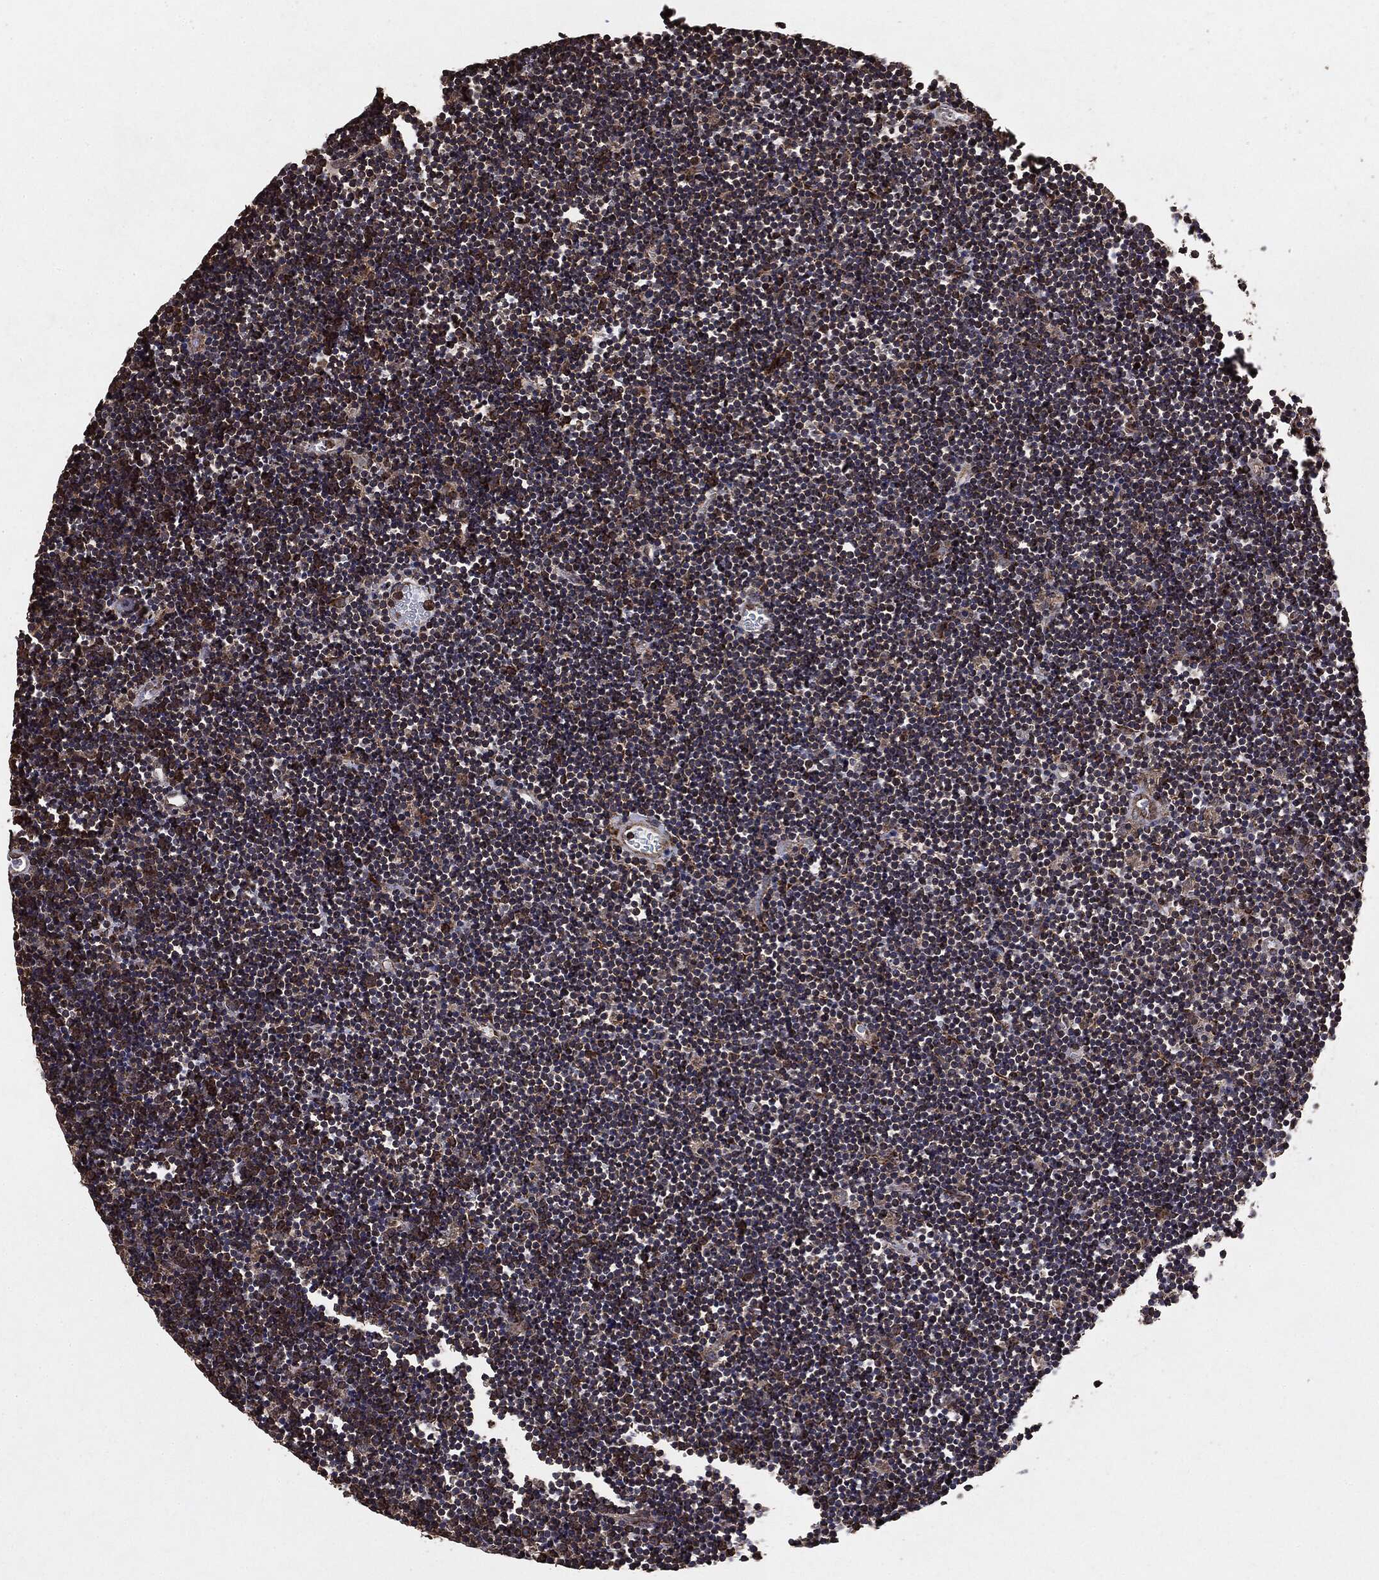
{"staining": {"intensity": "moderate", "quantity": ">75%", "location": "cytoplasmic/membranous"}, "tissue": "lymphoma", "cell_type": "Tumor cells", "image_type": "cancer", "snomed": [{"axis": "morphology", "description": "Malignant lymphoma, non-Hodgkin's type, Low grade"}, {"axis": "topography", "description": "Brain"}], "caption": "Immunohistochemical staining of lymphoma demonstrates moderate cytoplasmic/membranous protein staining in about >75% of tumor cells.", "gene": "MTOR", "patient": {"sex": "female", "age": 66}}